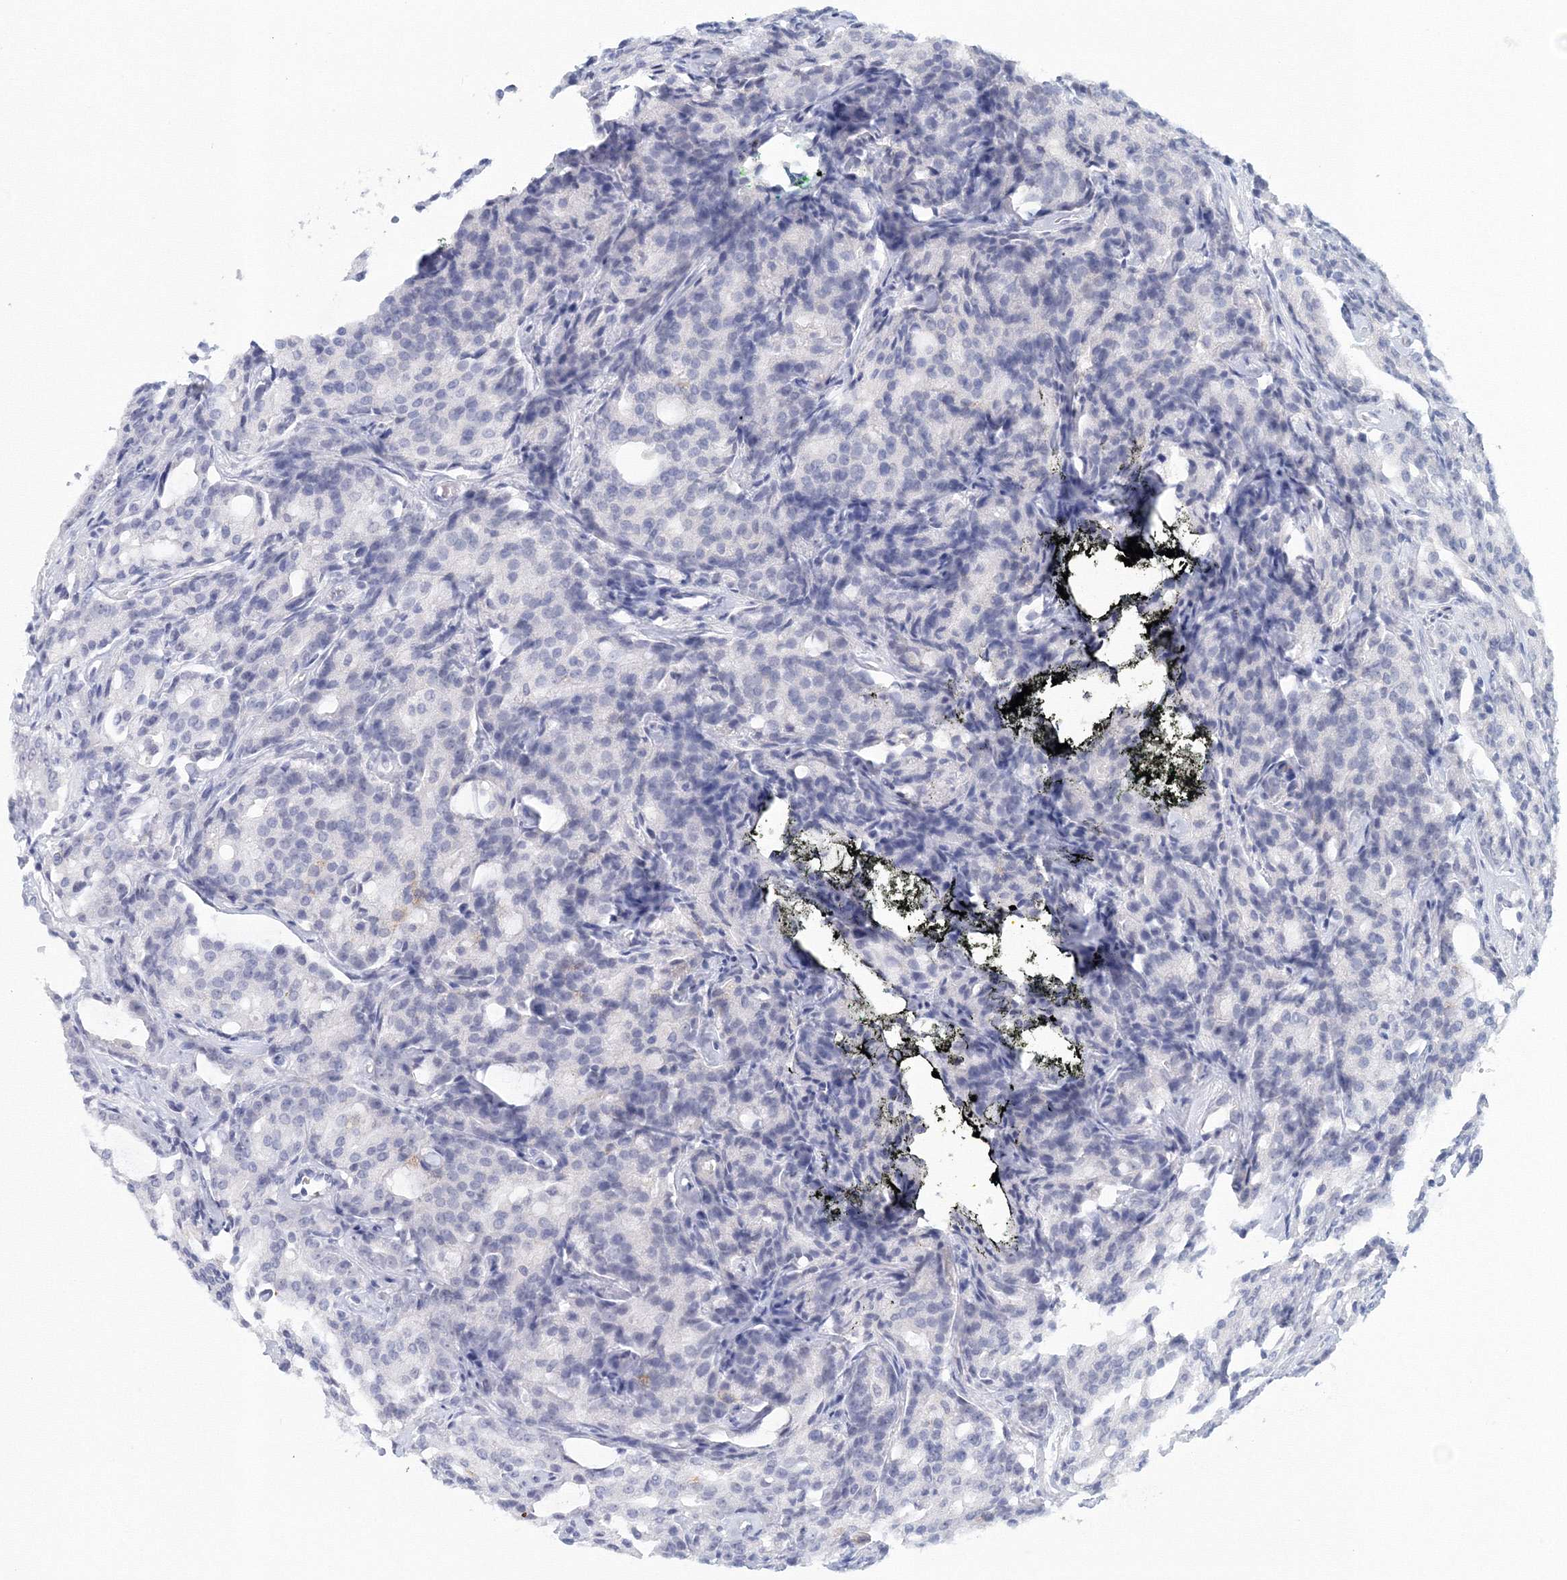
{"staining": {"intensity": "negative", "quantity": "none", "location": "none"}, "tissue": "prostate cancer", "cell_type": "Tumor cells", "image_type": "cancer", "snomed": [{"axis": "morphology", "description": "Adenocarcinoma, High grade"}, {"axis": "topography", "description": "Prostate"}], "caption": "Immunohistochemical staining of human prostate adenocarcinoma (high-grade) exhibits no significant positivity in tumor cells.", "gene": "VSIG1", "patient": {"sex": "male", "age": 72}}